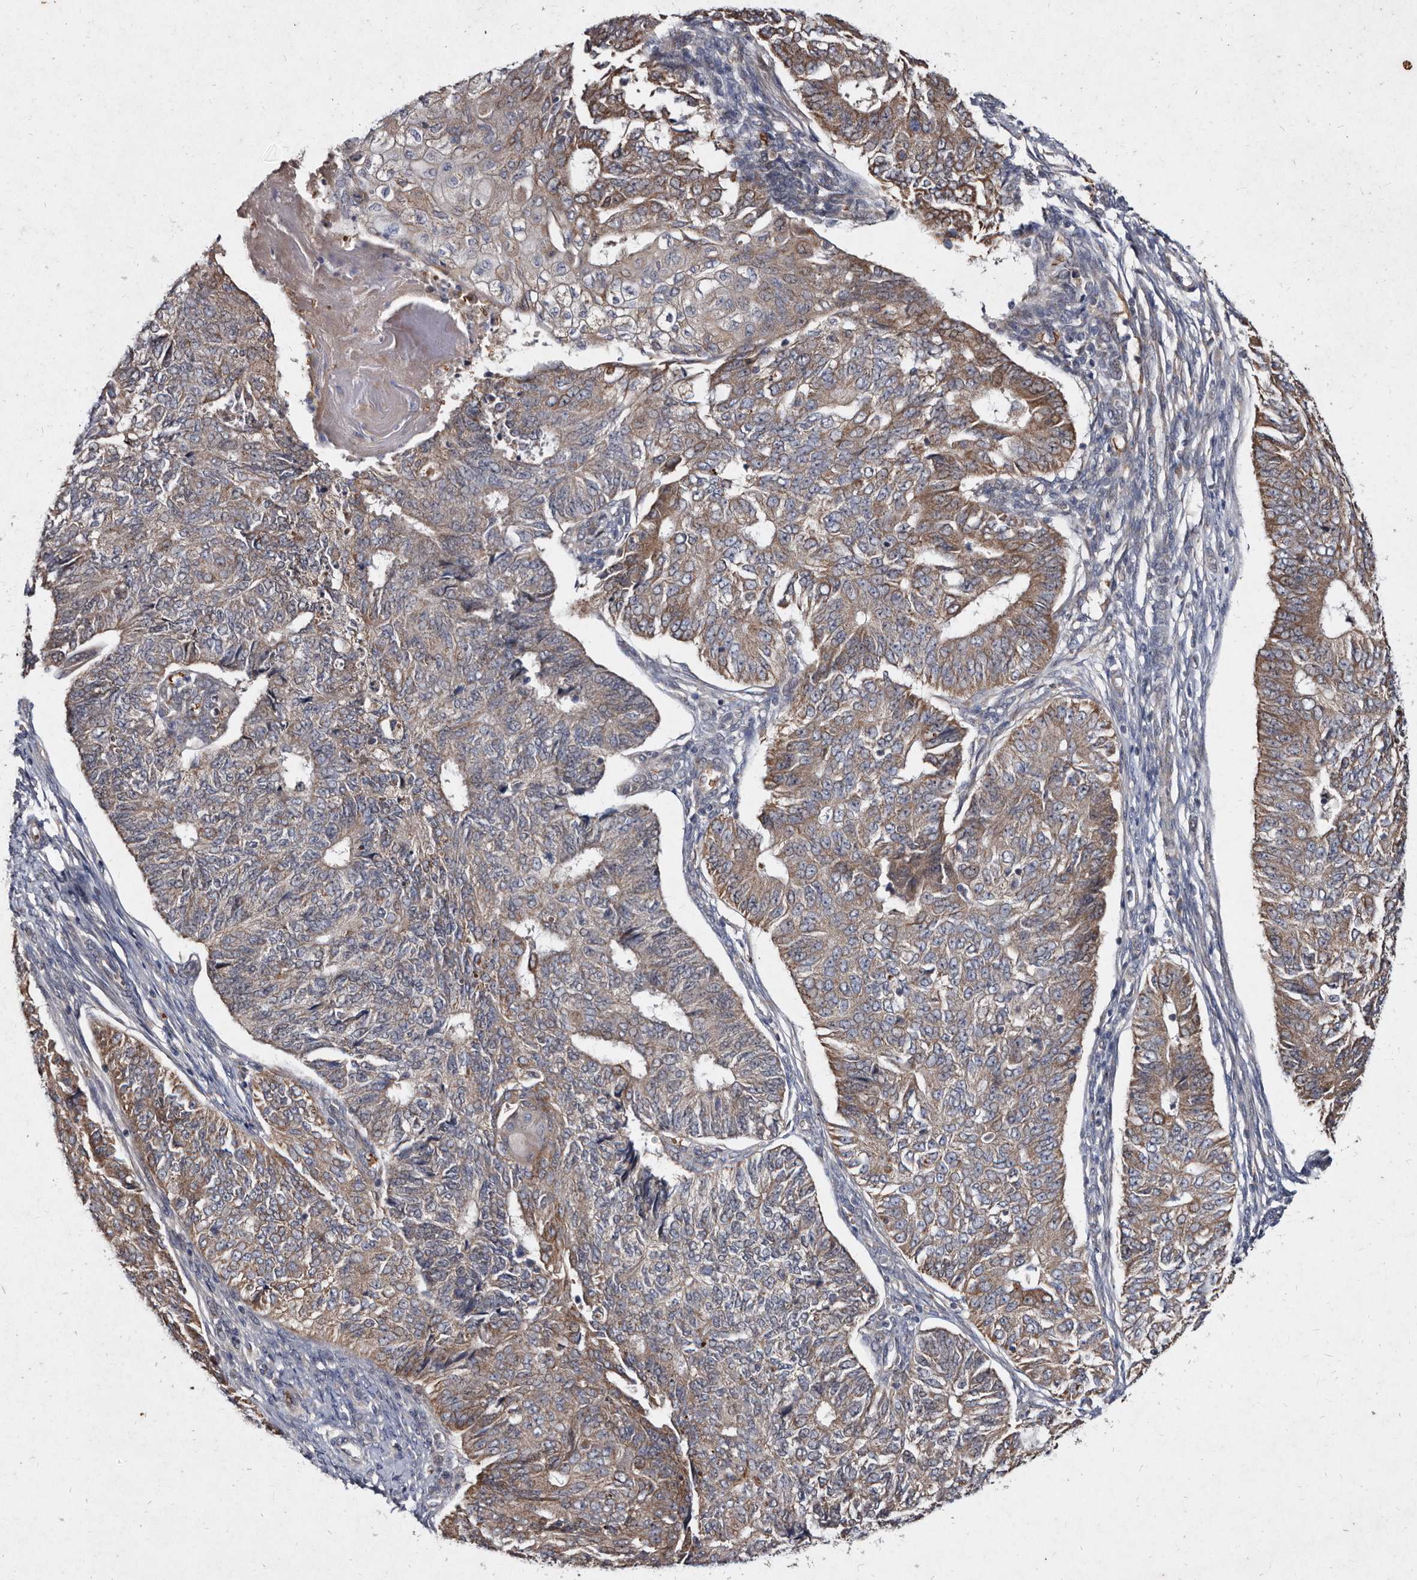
{"staining": {"intensity": "moderate", "quantity": "25%-75%", "location": "cytoplasmic/membranous"}, "tissue": "endometrial cancer", "cell_type": "Tumor cells", "image_type": "cancer", "snomed": [{"axis": "morphology", "description": "Adenocarcinoma, NOS"}, {"axis": "topography", "description": "Endometrium"}], "caption": "Tumor cells reveal medium levels of moderate cytoplasmic/membranous expression in approximately 25%-75% of cells in human endometrial cancer (adenocarcinoma). (DAB IHC with brightfield microscopy, high magnification).", "gene": "YPEL3", "patient": {"sex": "female", "age": 32}}